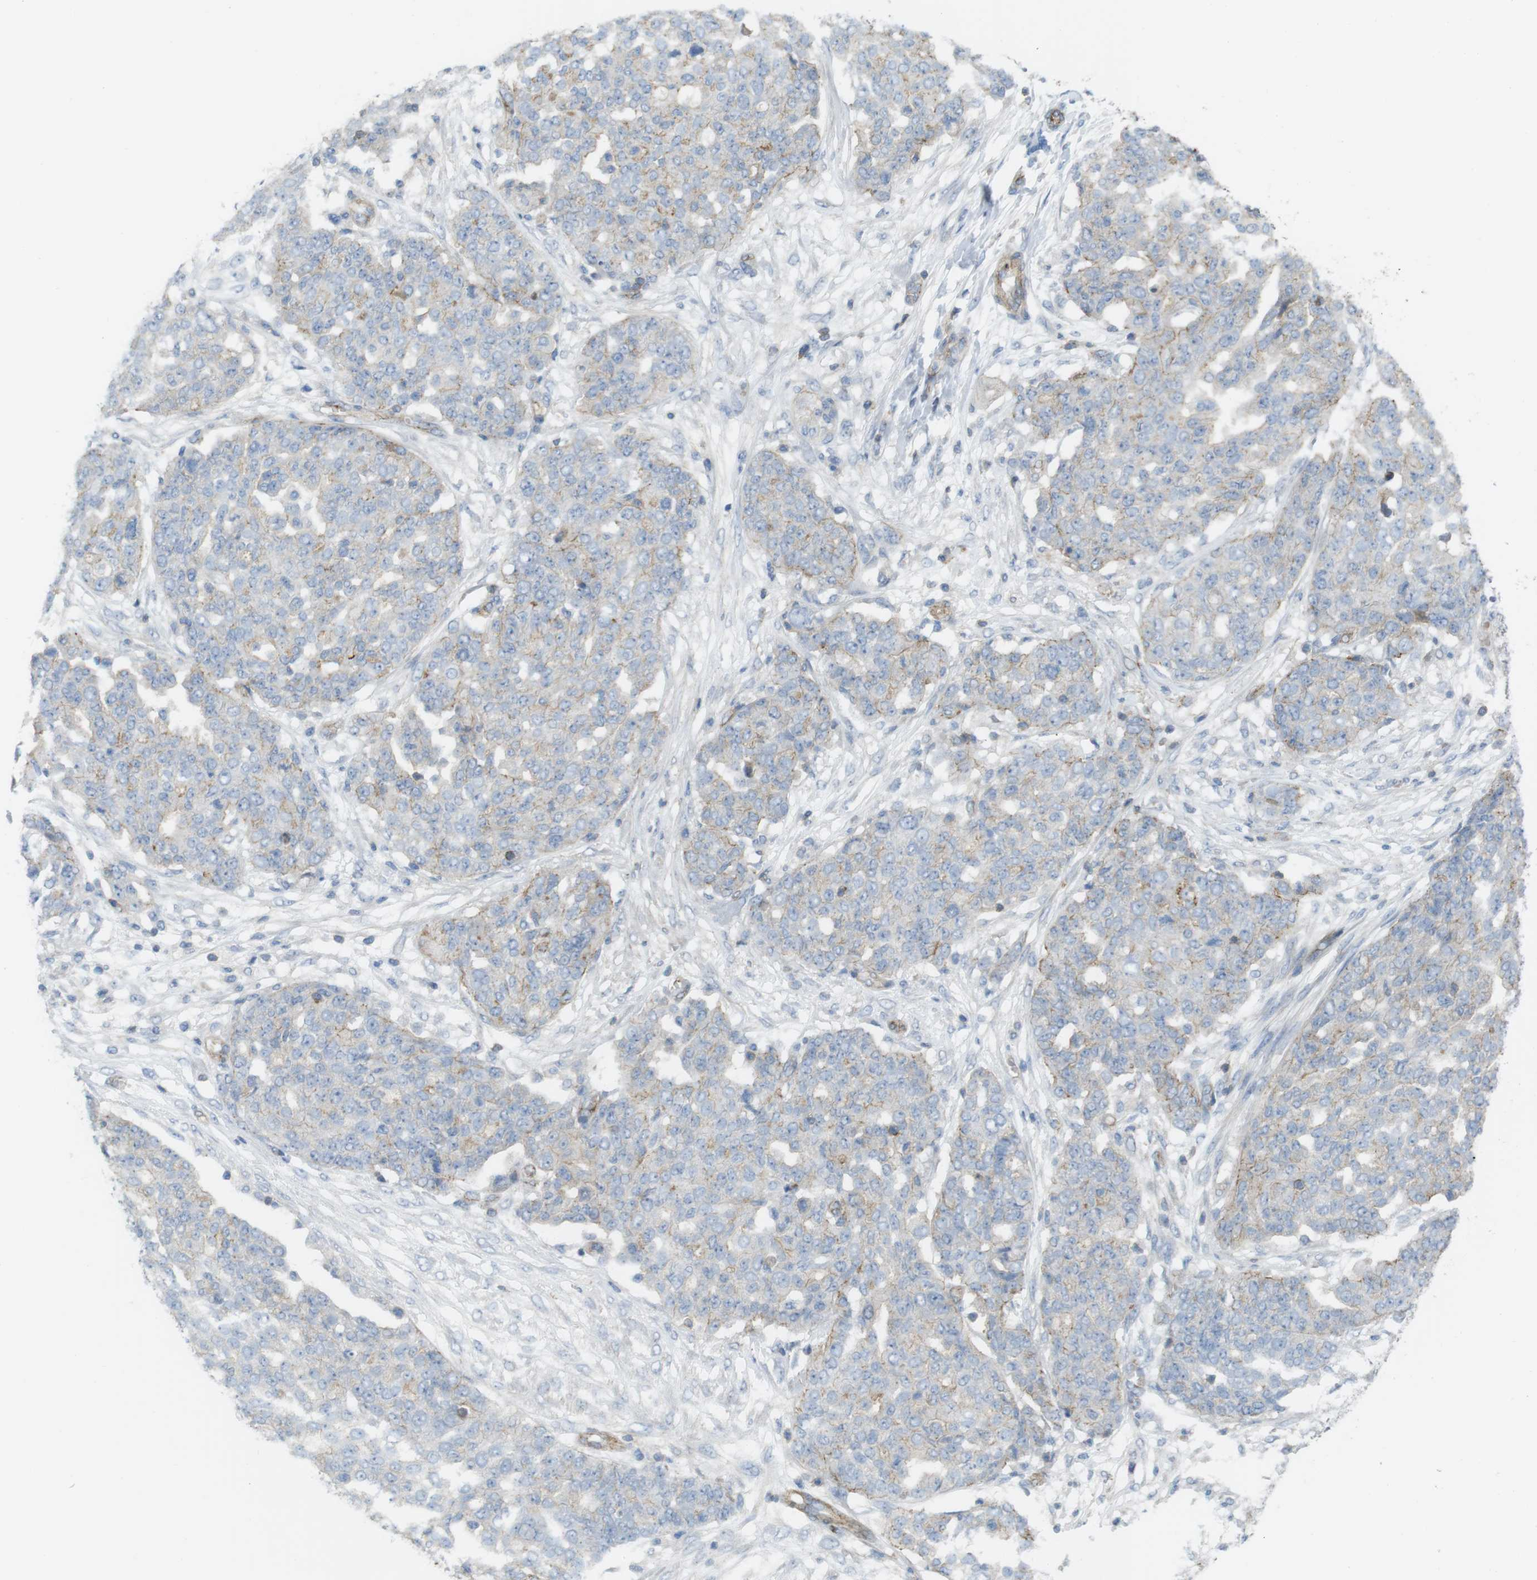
{"staining": {"intensity": "weak", "quantity": "25%-75%", "location": "cytoplasmic/membranous"}, "tissue": "ovarian cancer", "cell_type": "Tumor cells", "image_type": "cancer", "snomed": [{"axis": "morphology", "description": "Cystadenocarcinoma, serous, NOS"}, {"axis": "topography", "description": "Soft tissue"}, {"axis": "topography", "description": "Ovary"}], "caption": "The micrograph exhibits staining of serous cystadenocarcinoma (ovarian), revealing weak cytoplasmic/membranous protein positivity (brown color) within tumor cells.", "gene": "PREX2", "patient": {"sex": "female", "age": 57}}